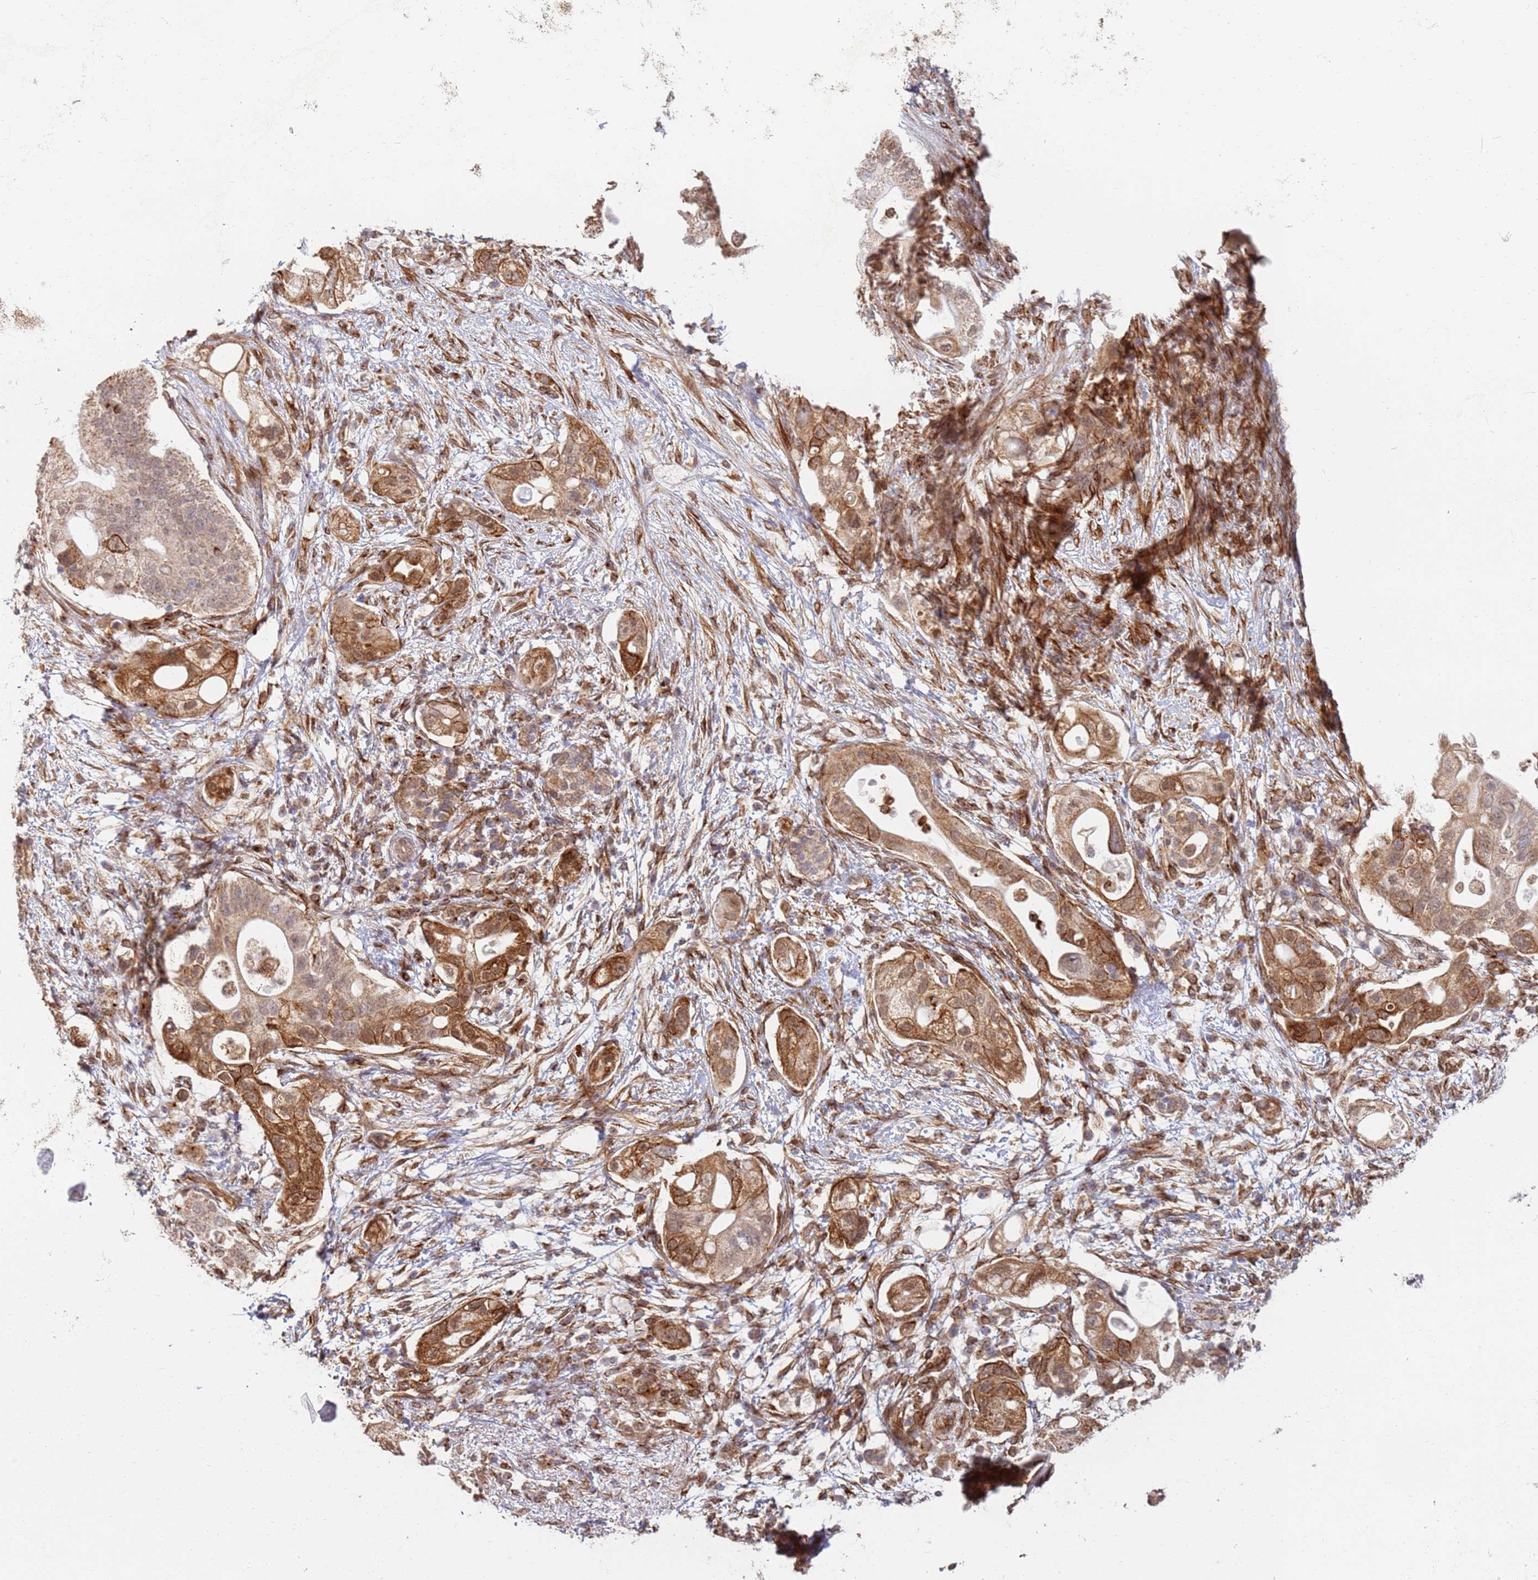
{"staining": {"intensity": "moderate", "quantity": ">75%", "location": "cytoplasmic/membranous,nuclear"}, "tissue": "pancreatic cancer", "cell_type": "Tumor cells", "image_type": "cancer", "snomed": [{"axis": "morphology", "description": "Adenocarcinoma, NOS"}, {"axis": "topography", "description": "Pancreas"}], "caption": "An image of human pancreatic cancer (adenocarcinoma) stained for a protein demonstrates moderate cytoplasmic/membranous and nuclear brown staining in tumor cells. (DAB (3,3'-diaminobenzidine) IHC, brown staining for protein, blue staining for nuclei).", "gene": "CEP170", "patient": {"sex": "female", "age": 72}}